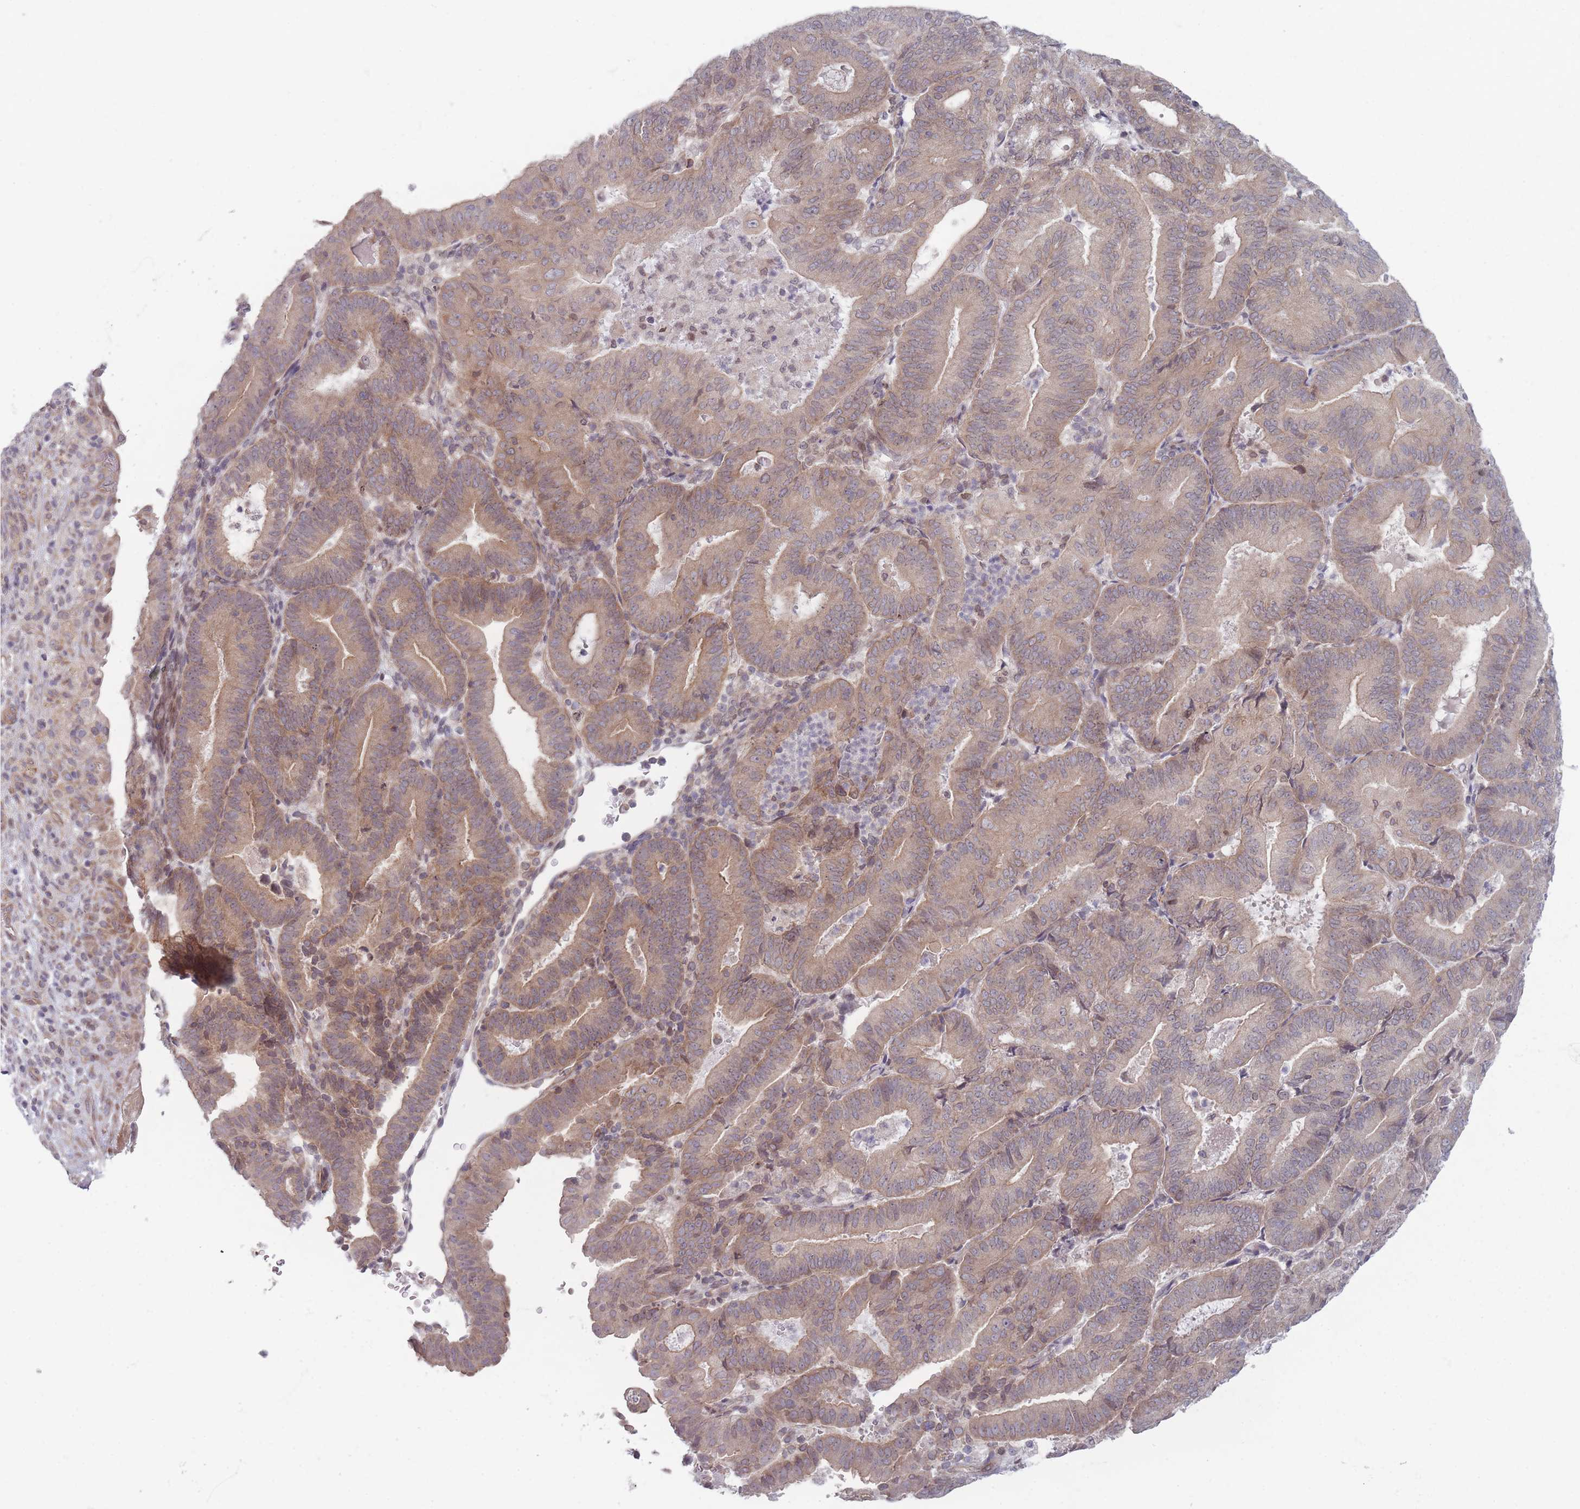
{"staining": {"intensity": "weak", "quantity": ">75%", "location": "cytoplasmic/membranous"}, "tissue": "endometrial cancer", "cell_type": "Tumor cells", "image_type": "cancer", "snomed": [{"axis": "morphology", "description": "Adenocarcinoma, NOS"}, {"axis": "topography", "description": "Endometrium"}], "caption": "Endometrial cancer (adenocarcinoma) stained with a protein marker demonstrates weak staining in tumor cells.", "gene": "VRK2", "patient": {"sex": "female", "age": 70}}